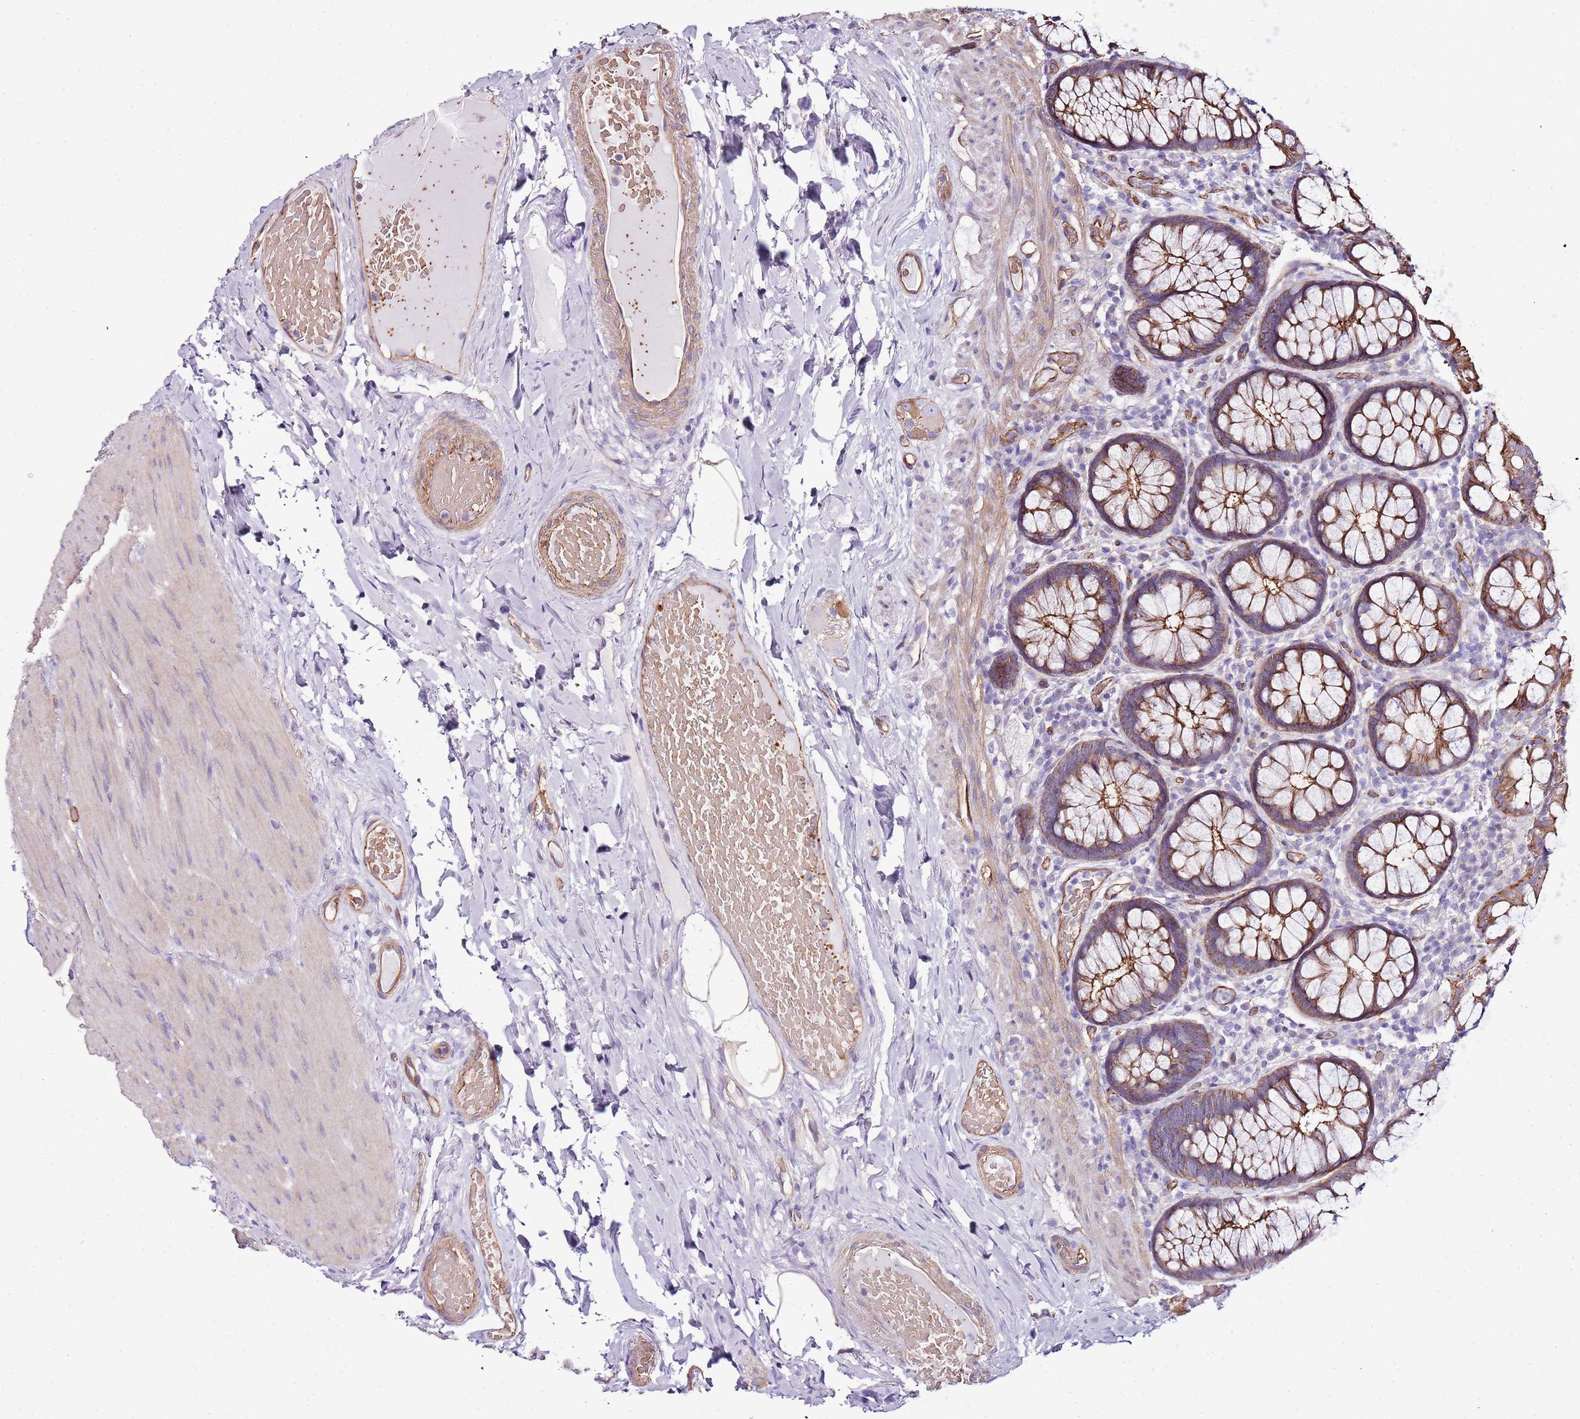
{"staining": {"intensity": "moderate", "quantity": ">75%", "location": "cytoplasmic/membranous"}, "tissue": "rectum", "cell_type": "Glandular cells", "image_type": "normal", "snomed": [{"axis": "morphology", "description": "Normal tissue, NOS"}, {"axis": "topography", "description": "Rectum"}], "caption": "Glandular cells reveal medium levels of moderate cytoplasmic/membranous staining in about >75% of cells in unremarkable rectum.", "gene": "GFRAL", "patient": {"sex": "male", "age": 83}}